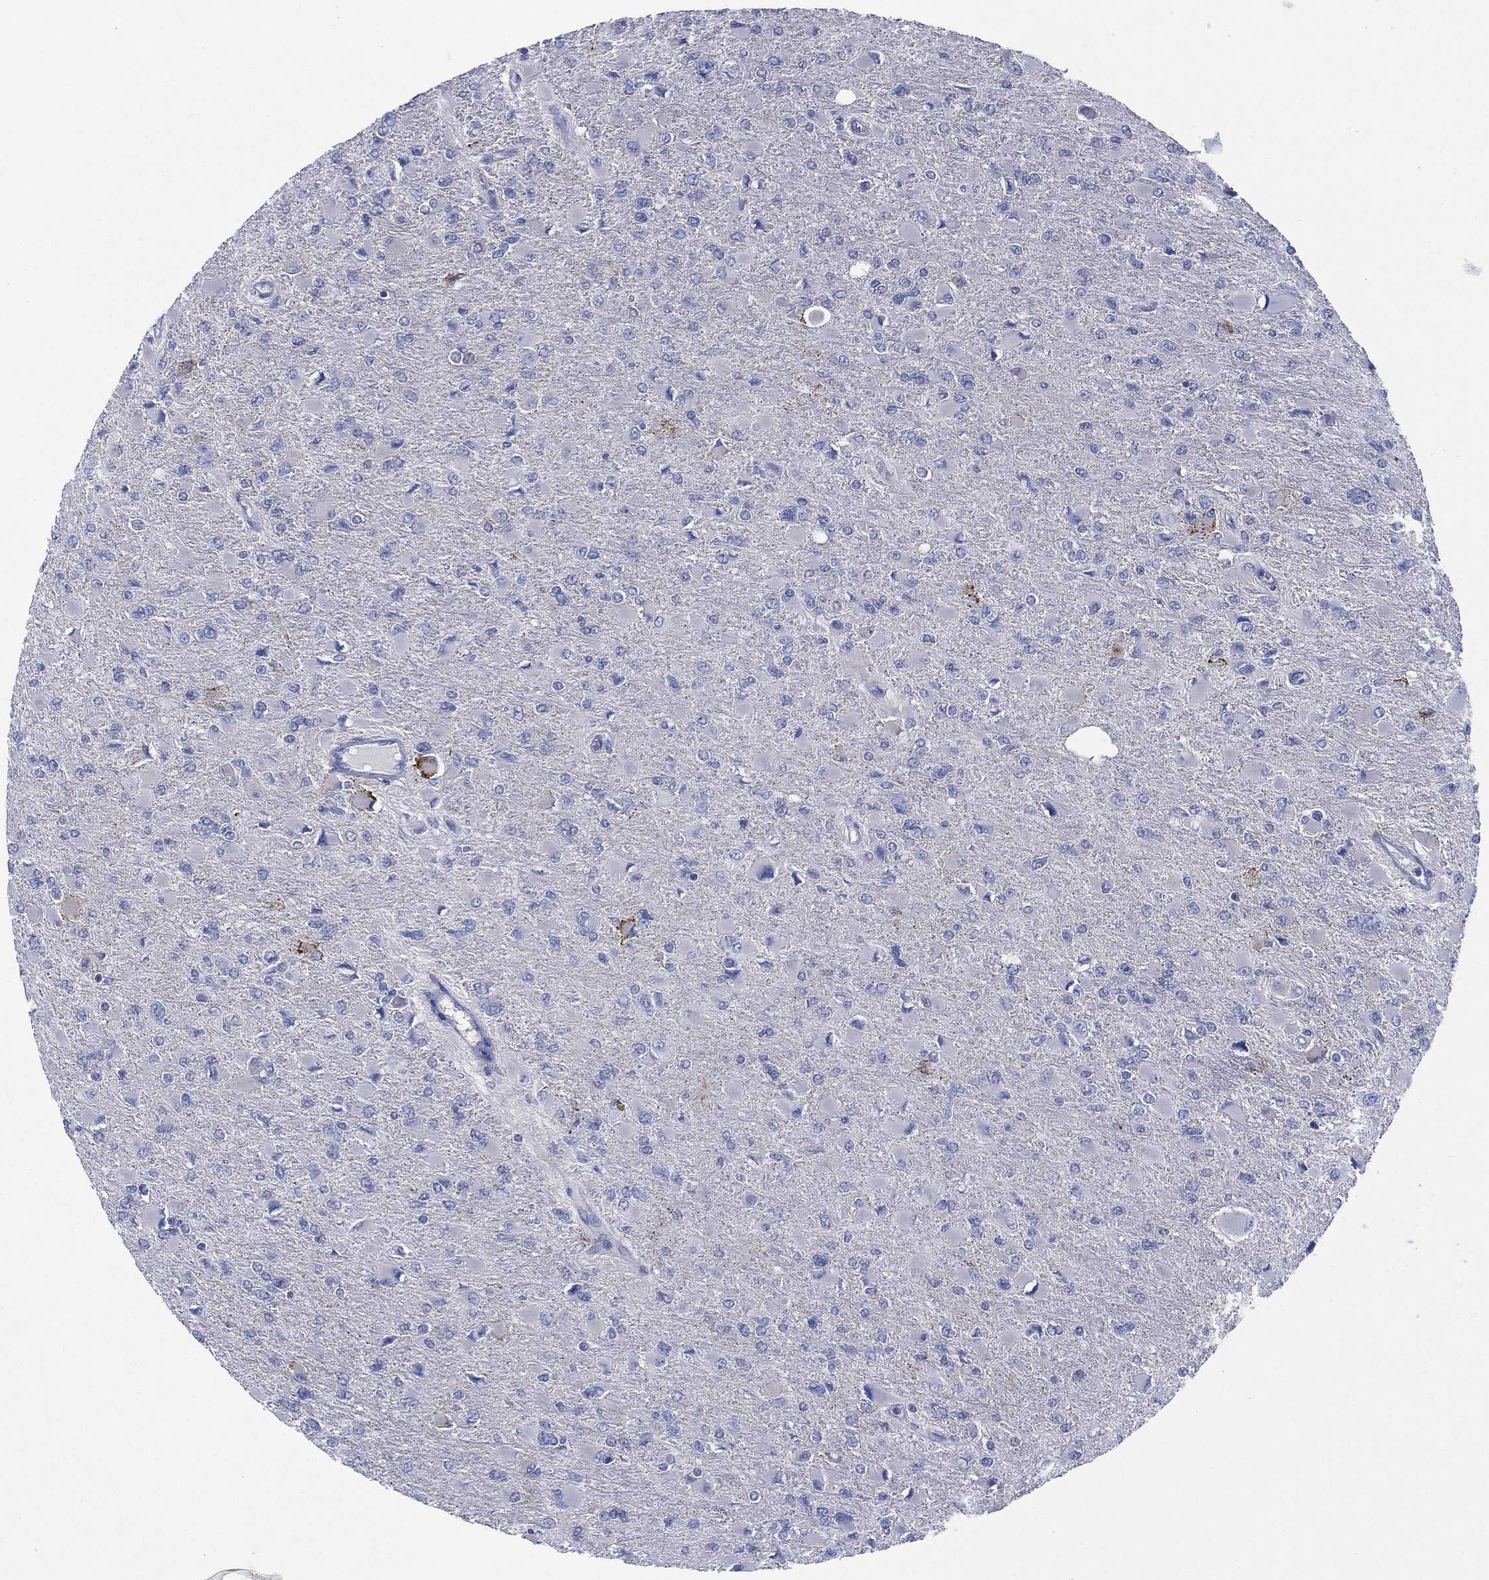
{"staining": {"intensity": "negative", "quantity": "none", "location": "none"}, "tissue": "glioma", "cell_type": "Tumor cells", "image_type": "cancer", "snomed": [{"axis": "morphology", "description": "Glioma, malignant, High grade"}, {"axis": "topography", "description": "Cerebral cortex"}], "caption": "This is an IHC micrograph of human glioma. There is no expression in tumor cells.", "gene": "C5orf46", "patient": {"sex": "female", "age": 36}}